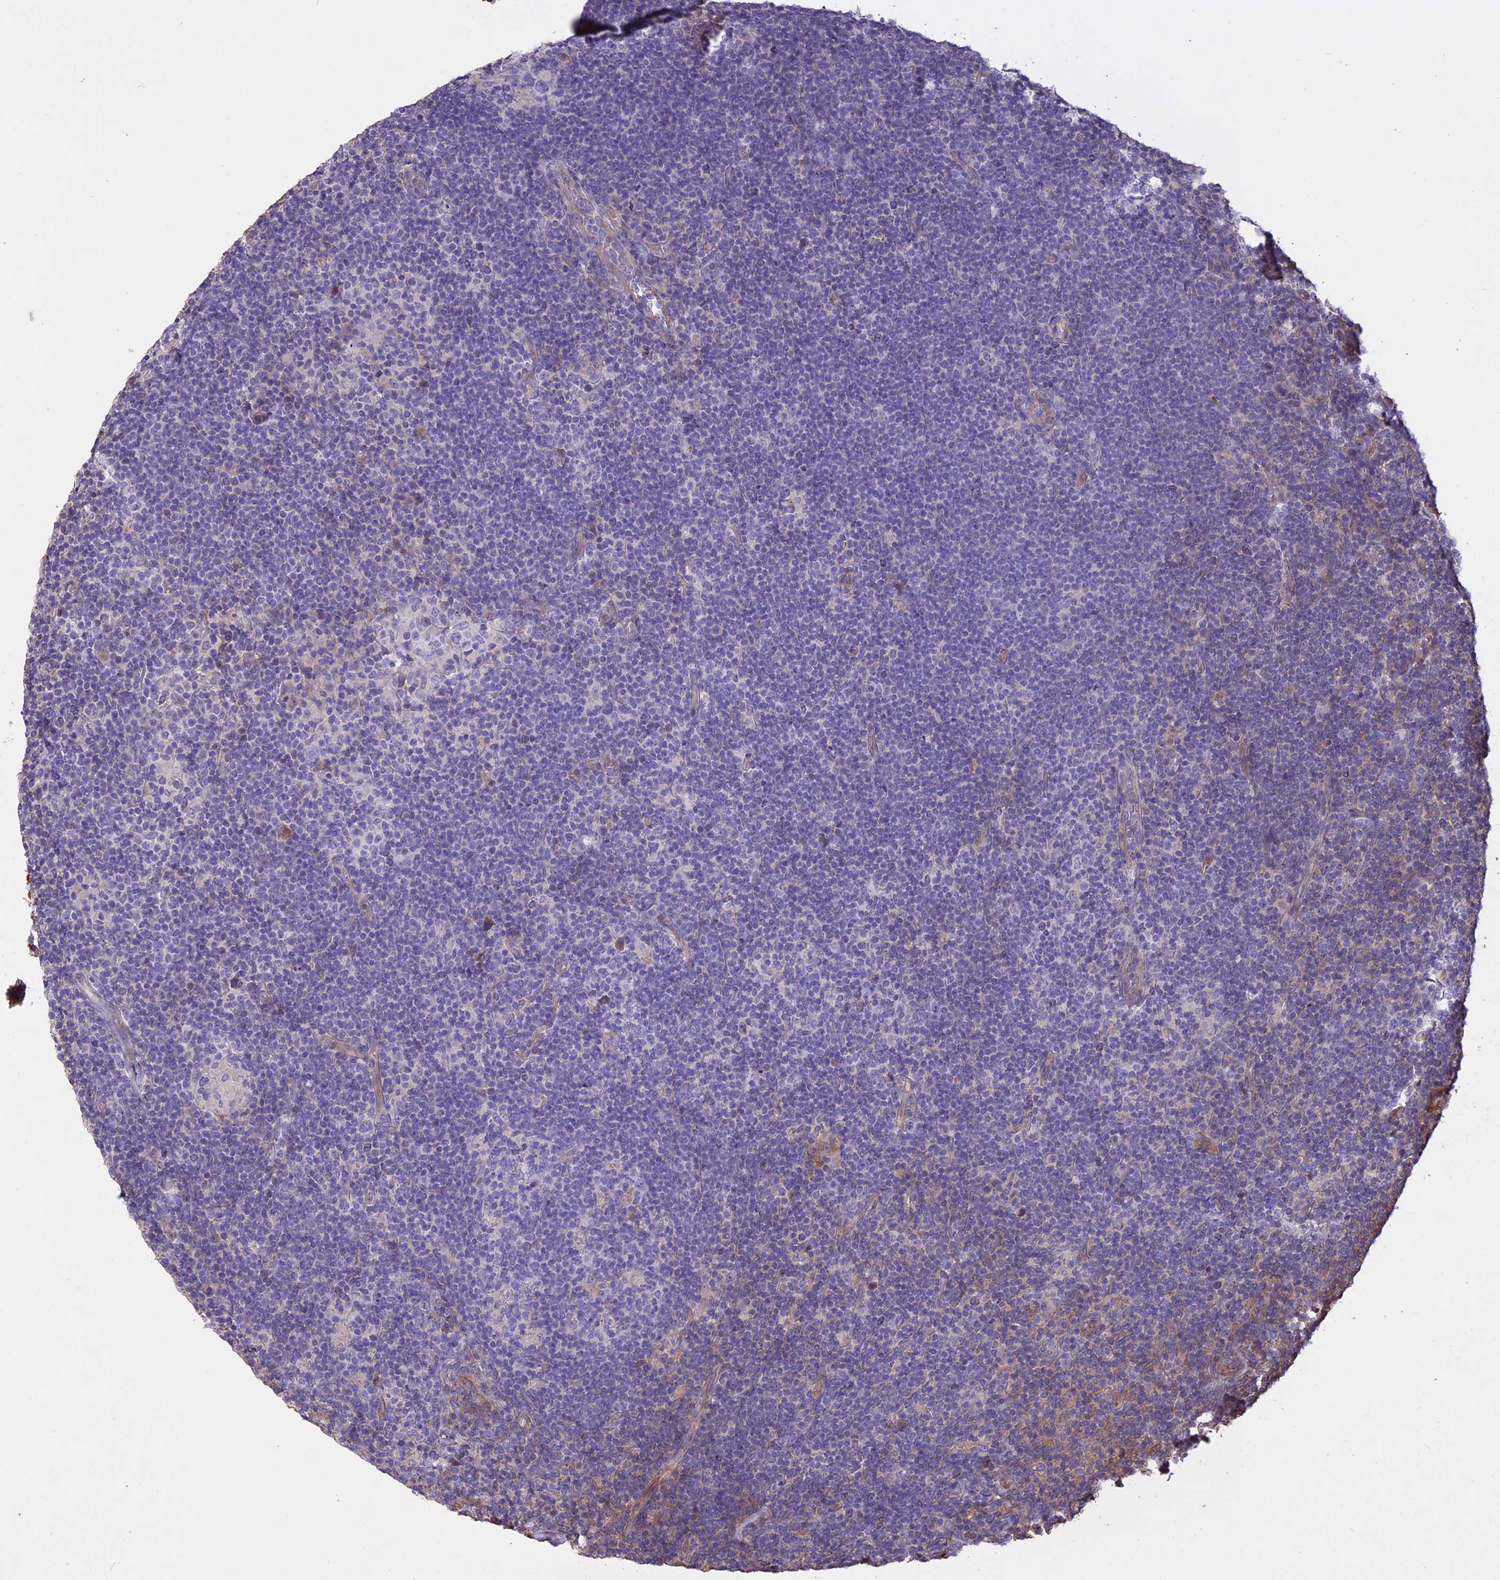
{"staining": {"intensity": "negative", "quantity": "none", "location": "none"}, "tissue": "lymphoma", "cell_type": "Tumor cells", "image_type": "cancer", "snomed": [{"axis": "morphology", "description": "Hodgkin's disease, NOS"}, {"axis": "topography", "description": "Lymph node"}], "caption": "The histopathology image reveals no significant expression in tumor cells of lymphoma.", "gene": "CCDC148", "patient": {"sex": "female", "age": 57}}